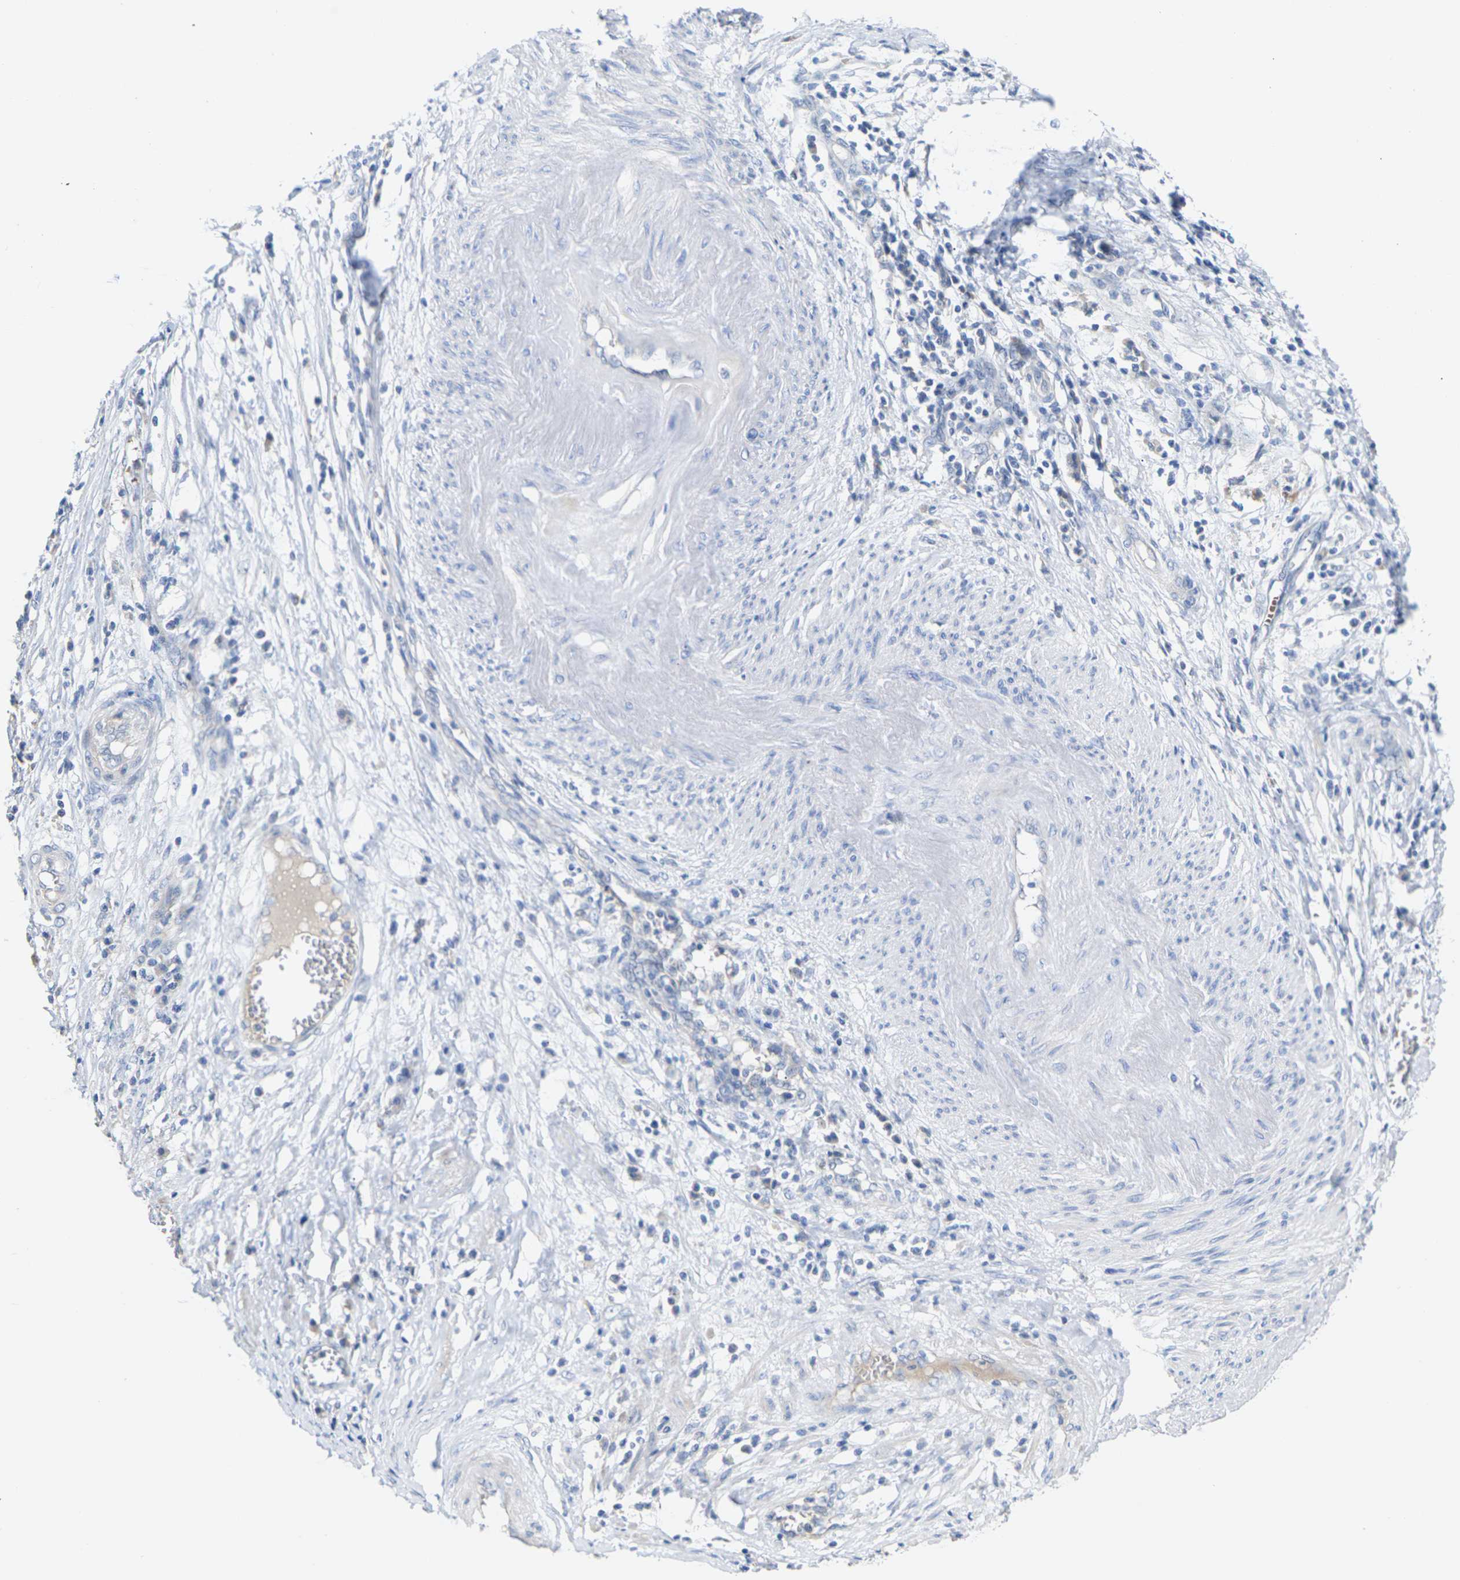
{"staining": {"intensity": "negative", "quantity": "none", "location": "none"}, "tissue": "cervical cancer", "cell_type": "Tumor cells", "image_type": "cancer", "snomed": [{"axis": "morphology", "description": "Squamous cell carcinoma, NOS"}, {"axis": "topography", "description": "Cervix"}], "caption": "There is no significant positivity in tumor cells of cervical cancer (squamous cell carcinoma). (DAB immunohistochemistry (IHC) with hematoxylin counter stain).", "gene": "TMCO4", "patient": {"sex": "female", "age": 39}}